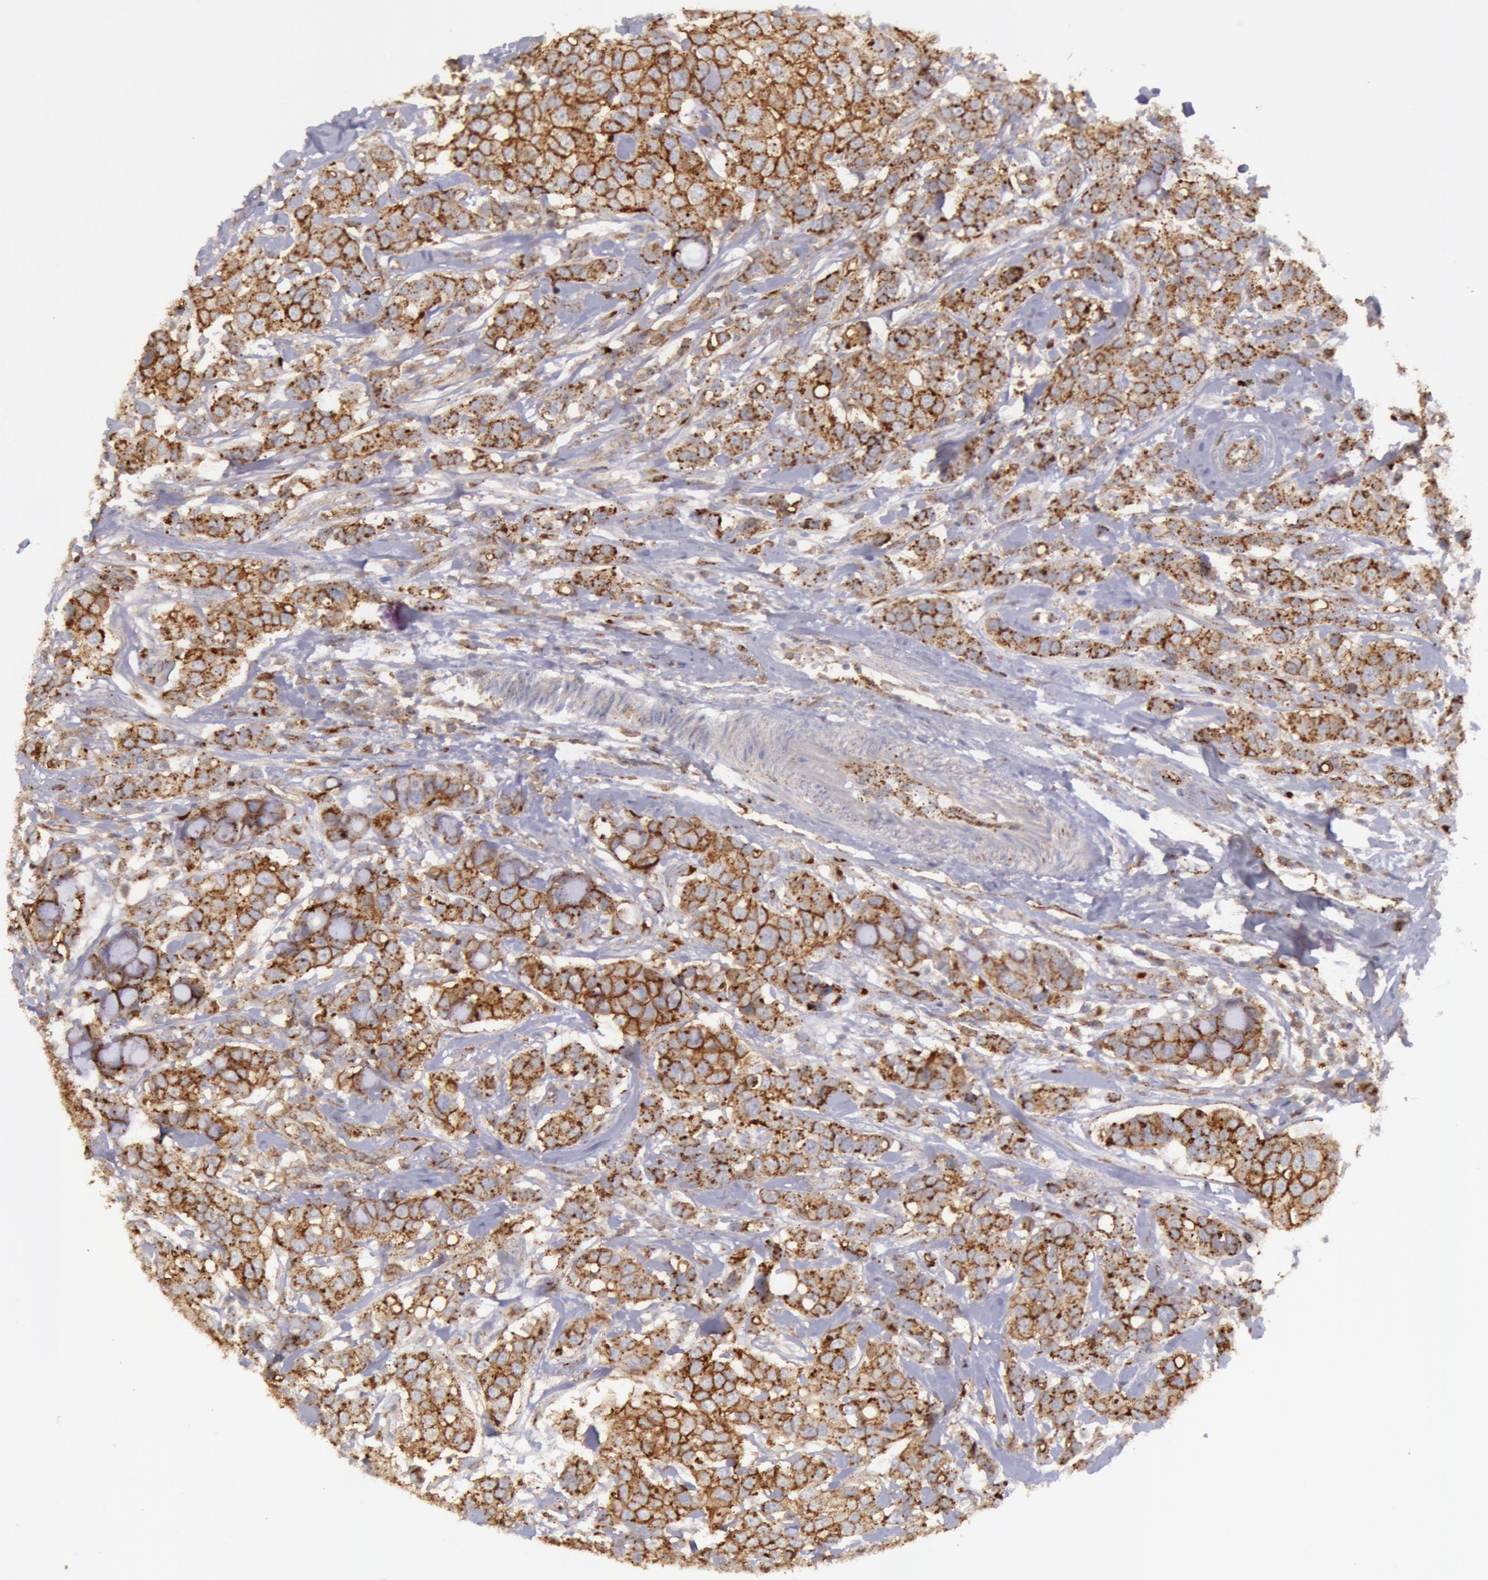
{"staining": {"intensity": "strong", "quantity": ">75%", "location": "cytoplasmic/membranous"}, "tissue": "breast cancer", "cell_type": "Tumor cells", "image_type": "cancer", "snomed": [{"axis": "morphology", "description": "Duct carcinoma"}, {"axis": "topography", "description": "Breast"}], "caption": "IHC image of breast invasive ductal carcinoma stained for a protein (brown), which reveals high levels of strong cytoplasmic/membranous positivity in about >75% of tumor cells.", "gene": "FLOT2", "patient": {"sex": "female", "age": 27}}